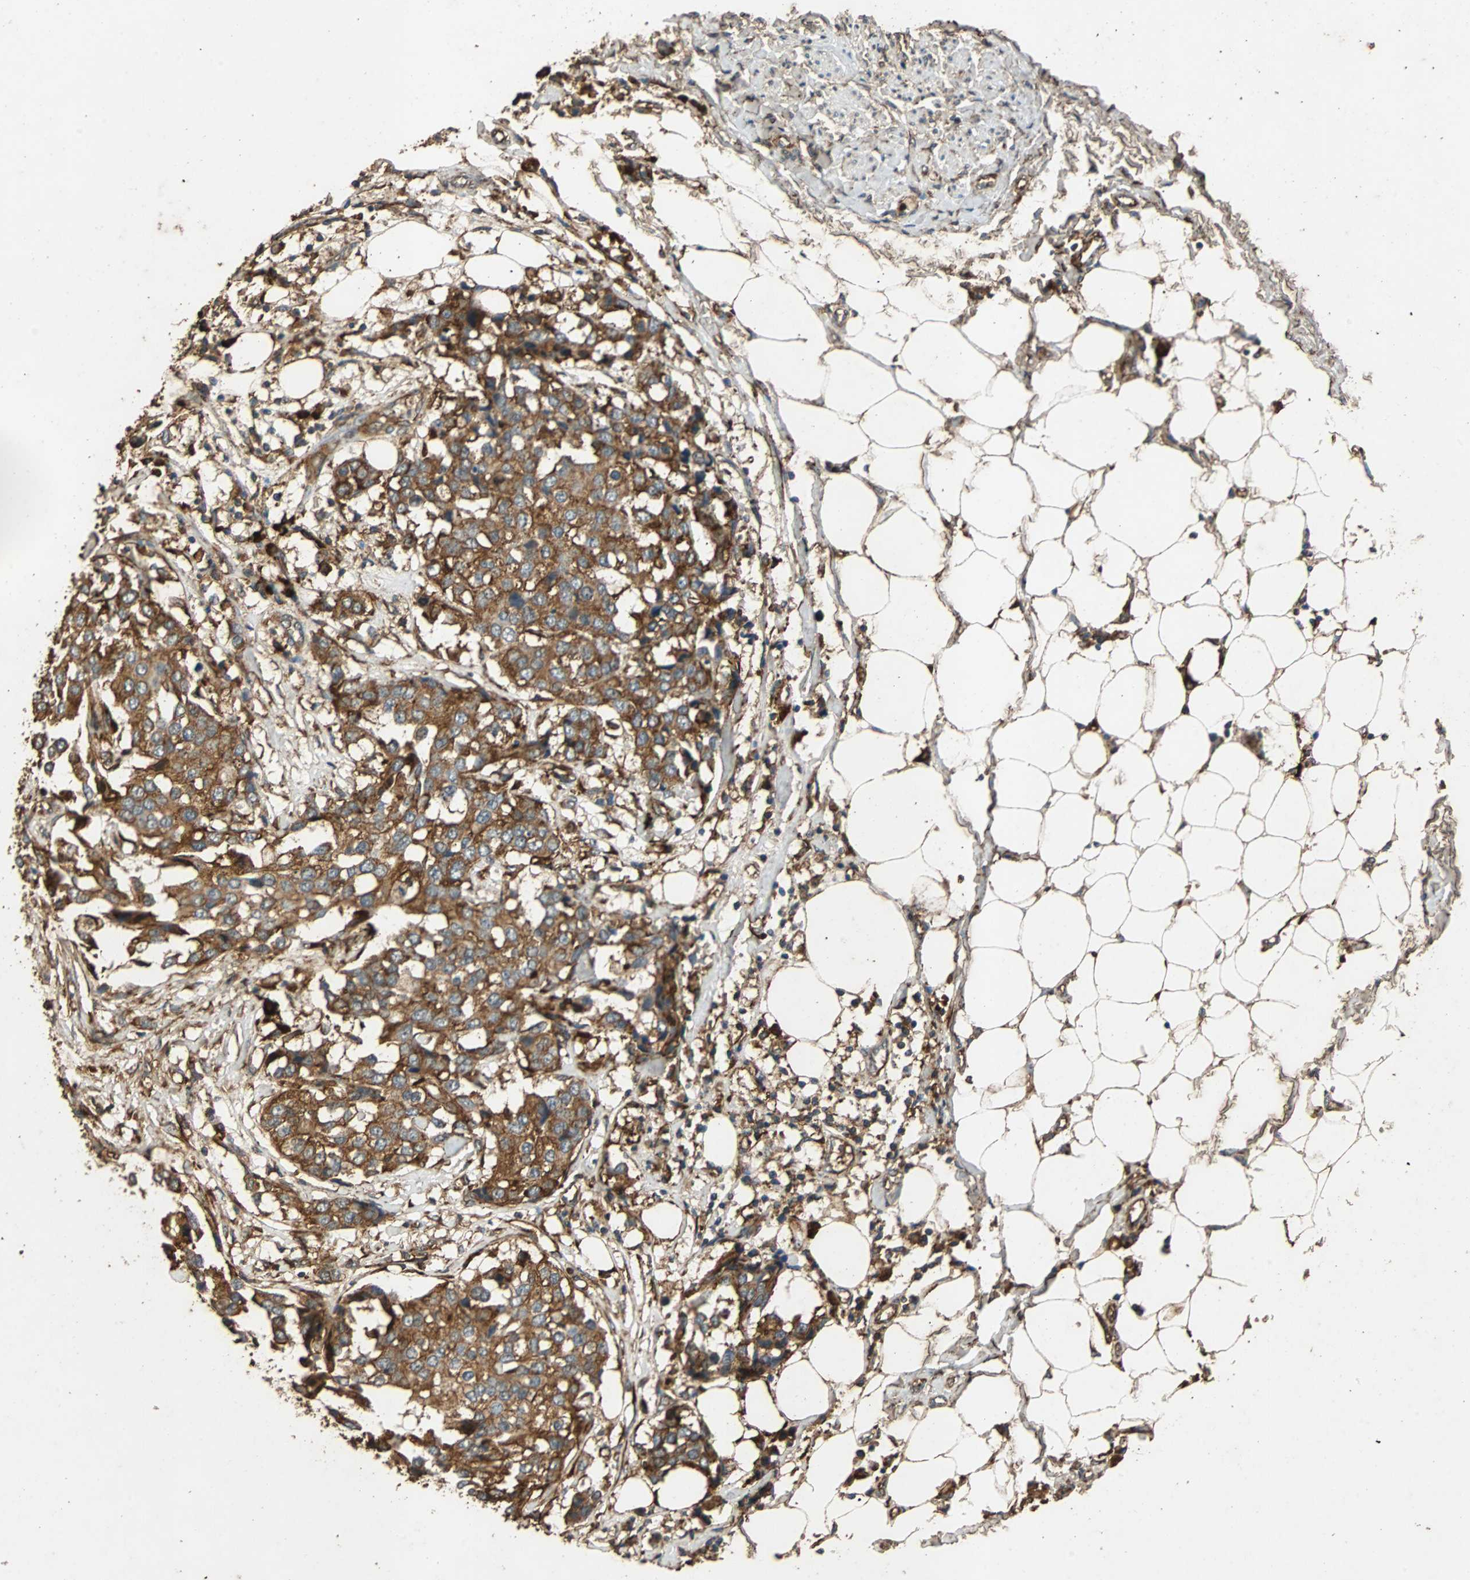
{"staining": {"intensity": "strong", "quantity": ">75%", "location": "cytoplasmic/membranous"}, "tissue": "breast cancer", "cell_type": "Tumor cells", "image_type": "cancer", "snomed": [{"axis": "morphology", "description": "Duct carcinoma"}, {"axis": "topography", "description": "Breast"}], "caption": "Protein expression analysis of breast infiltrating ductal carcinoma reveals strong cytoplasmic/membranous expression in approximately >75% of tumor cells.", "gene": "NAA10", "patient": {"sex": "female", "age": 80}}